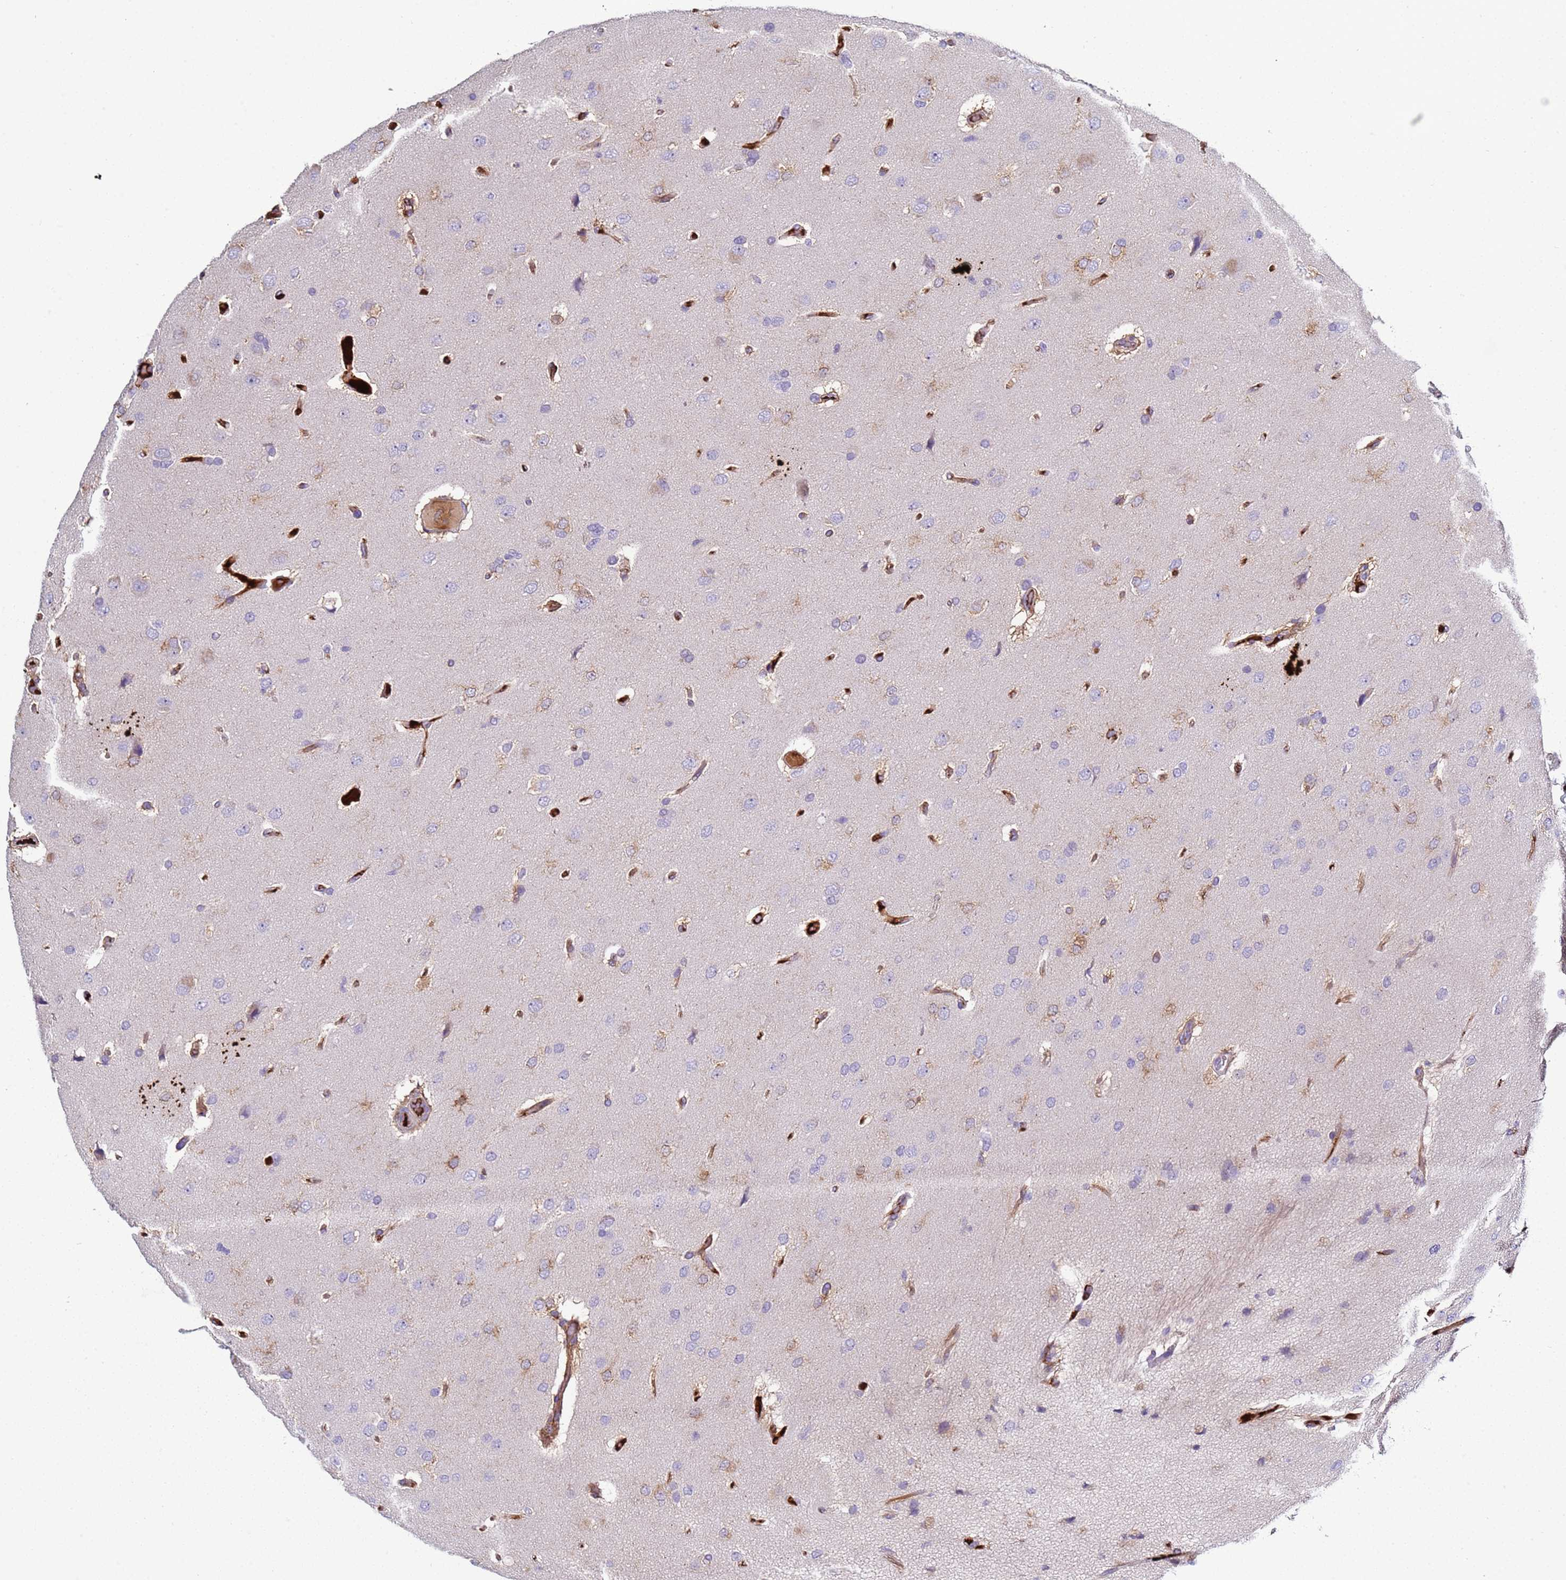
{"staining": {"intensity": "negative", "quantity": "none", "location": "none"}, "tissue": "glioma", "cell_type": "Tumor cells", "image_type": "cancer", "snomed": [{"axis": "morphology", "description": "Glioma, malignant, High grade"}, {"axis": "topography", "description": "Brain"}], "caption": "High magnification brightfield microscopy of glioma stained with DAB (3,3'-diaminobenzidine) (brown) and counterstained with hematoxylin (blue): tumor cells show no significant expression.", "gene": "TRIM51", "patient": {"sex": "male", "age": 77}}